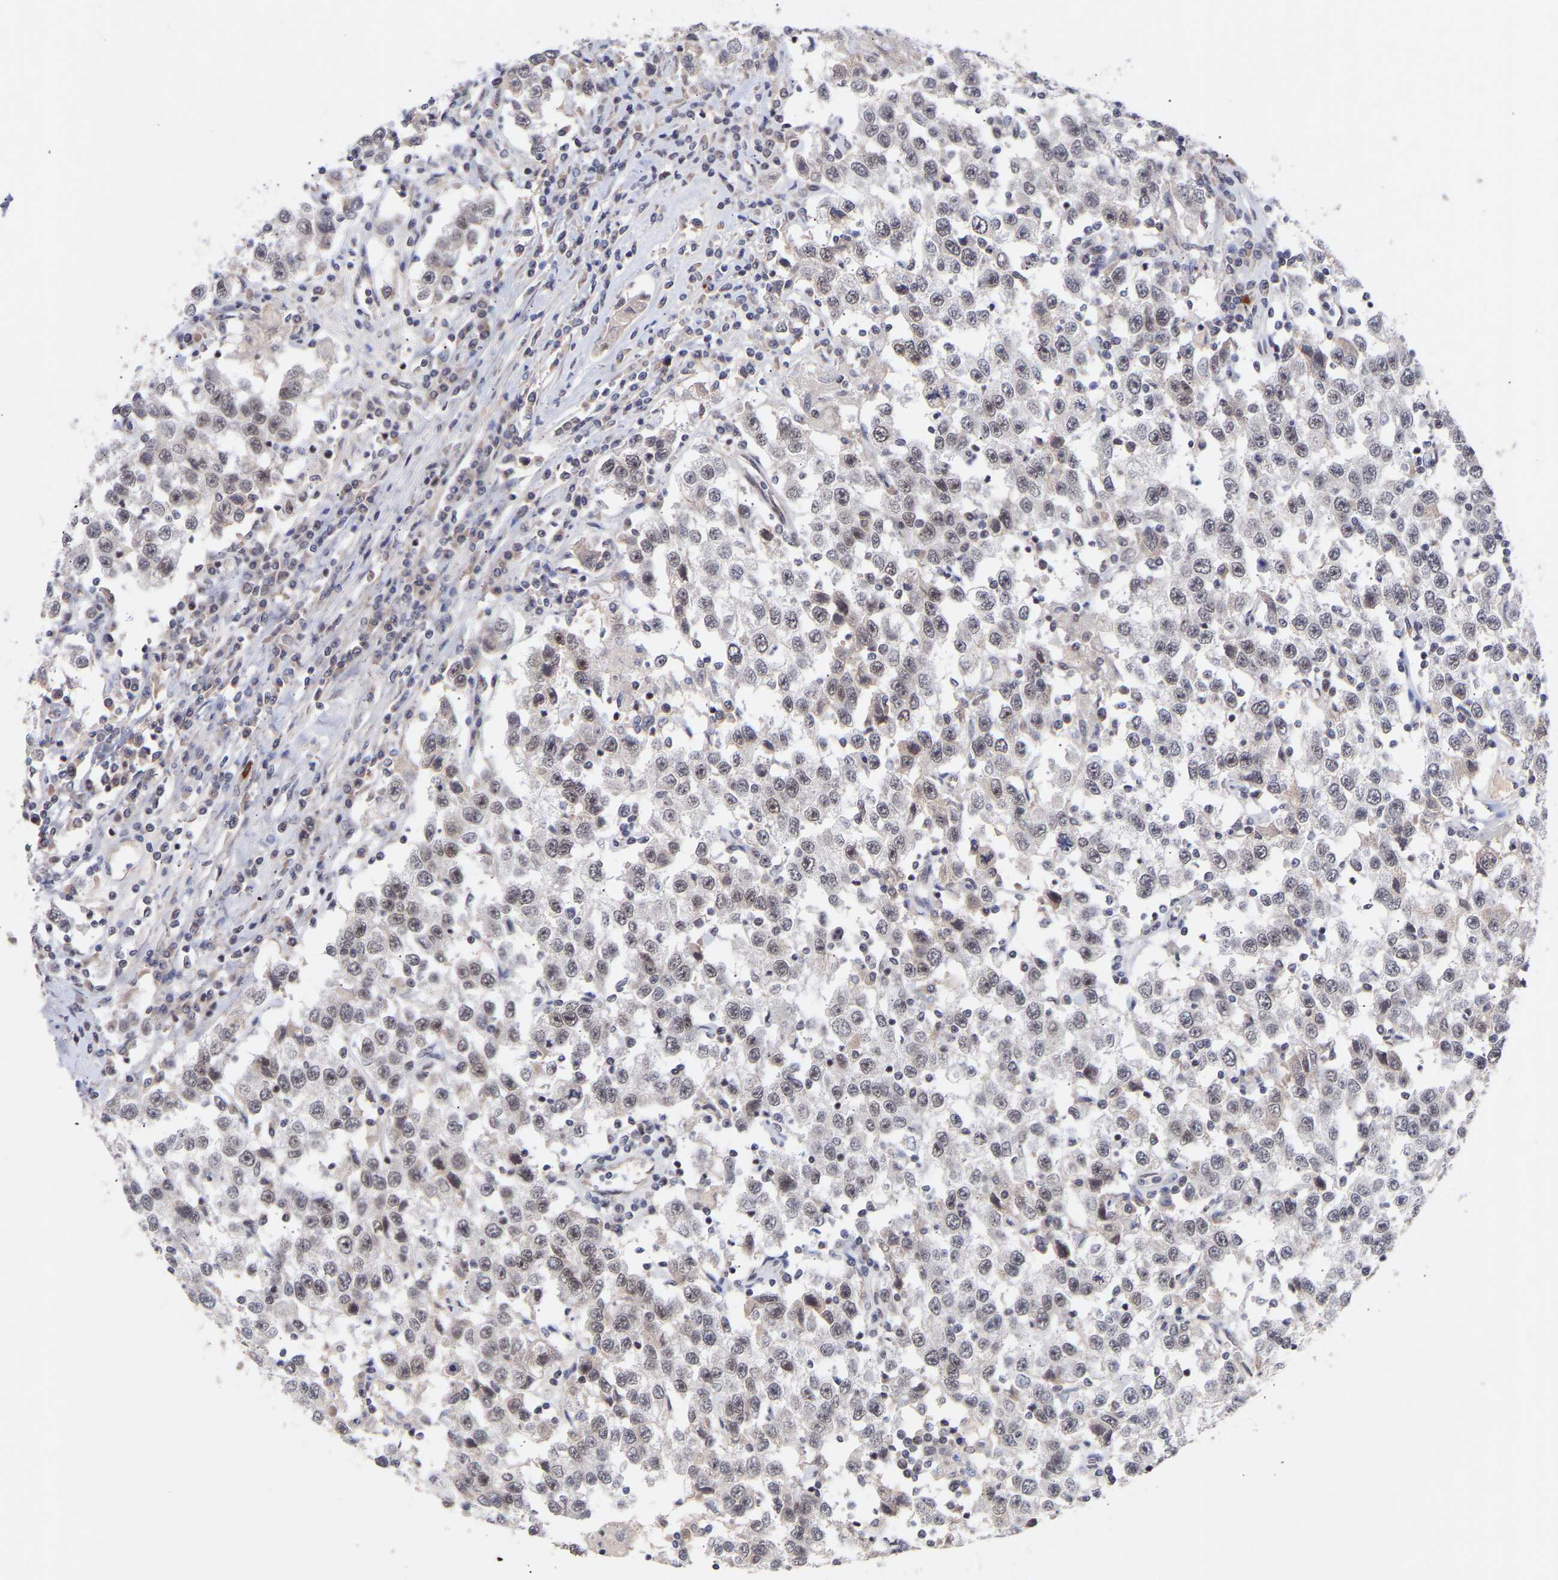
{"staining": {"intensity": "negative", "quantity": "none", "location": "none"}, "tissue": "testis cancer", "cell_type": "Tumor cells", "image_type": "cancer", "snomed": [{"axis": "morphology", "description": "Seminoma, NOS"}, {"axis": "topography", "description": "Testis"}], "caption": "A micrograph of human testis cancer is negative for staining in tumor cells.", "gene": "RBM15", "patient": {"sex": "male", "age": 41}}